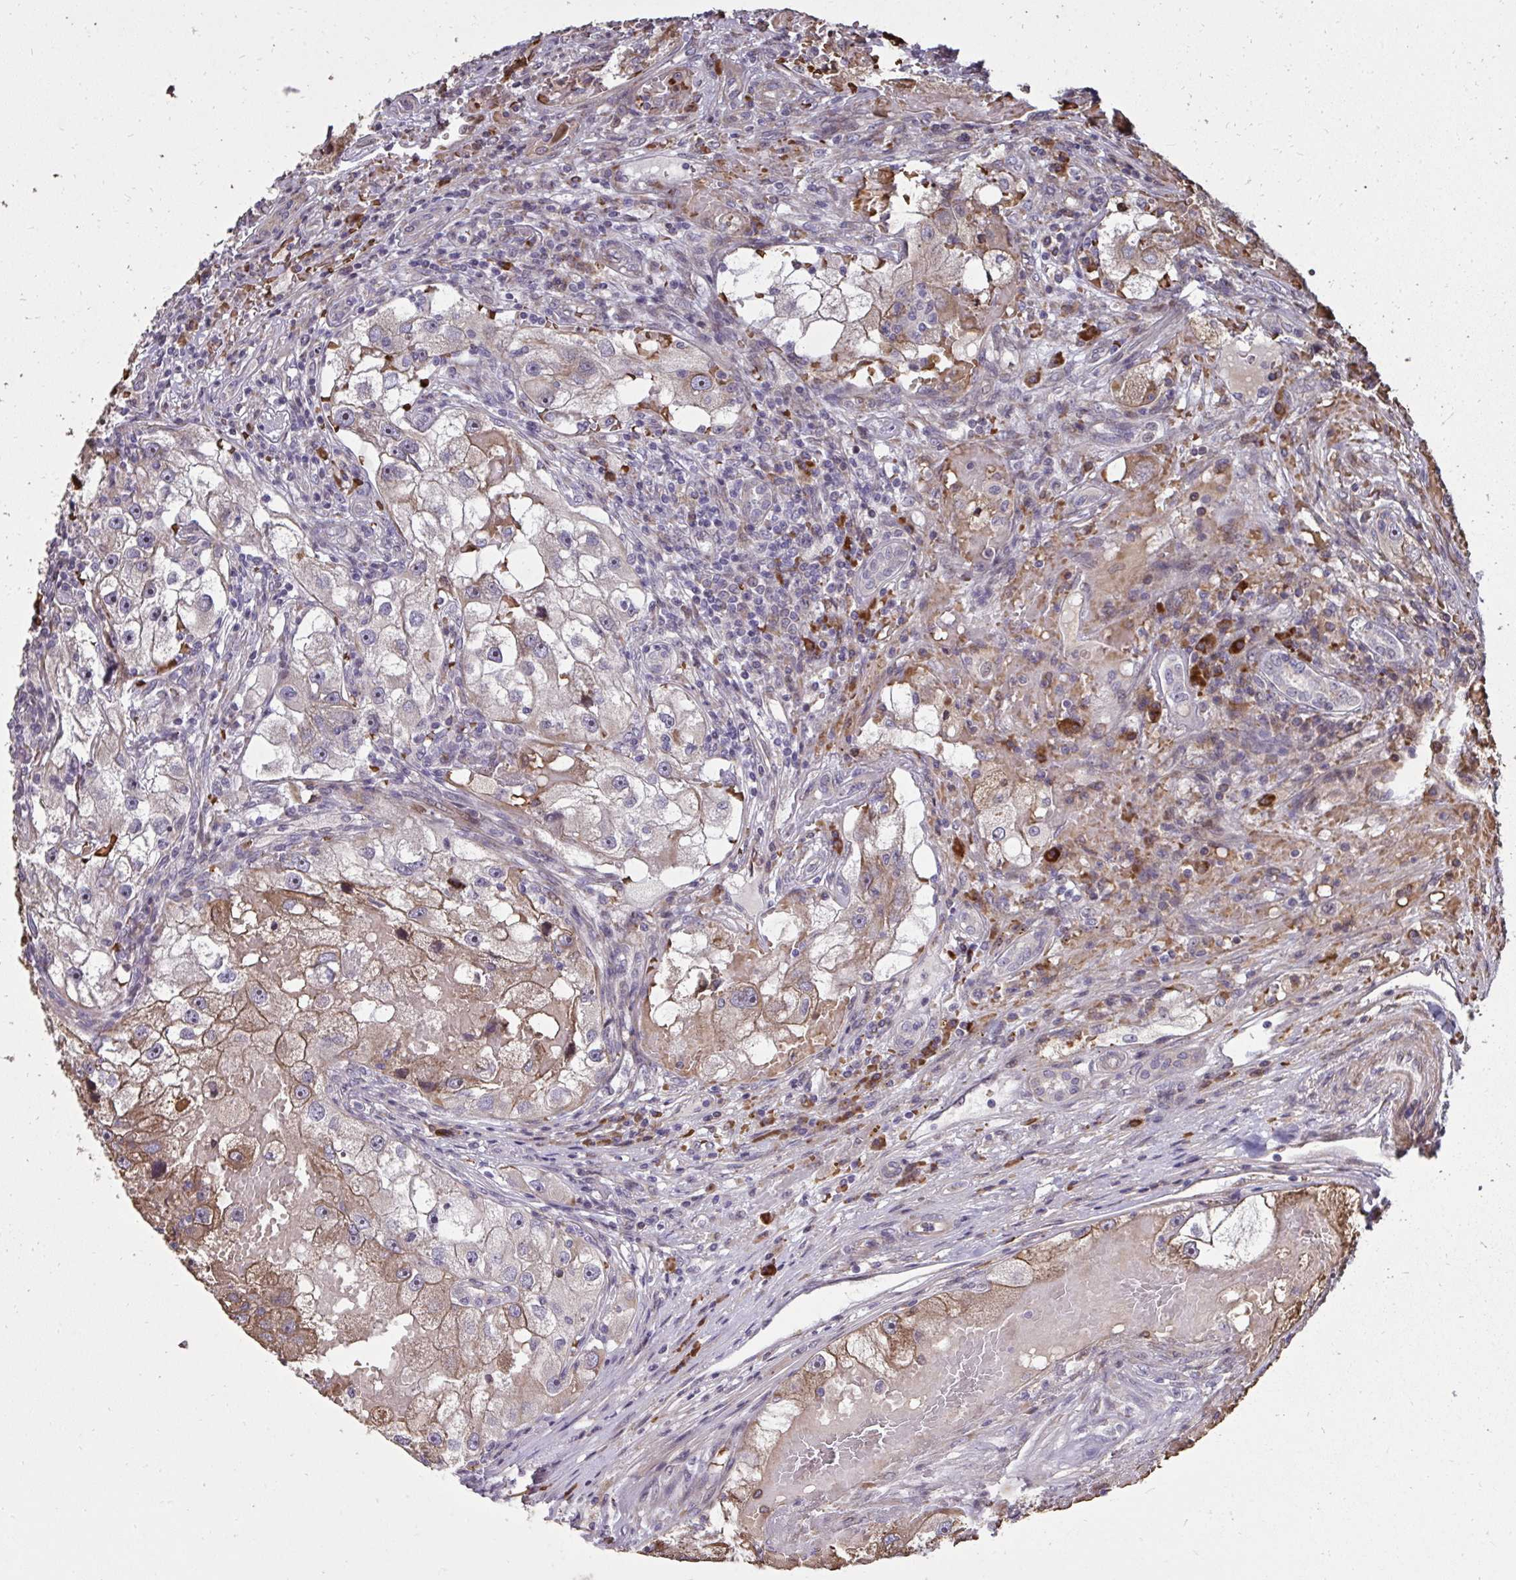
{"staining": {"intensity": "moderate", "quantity": "25%-75%", "location": "cytoplasmic/membranous"}, "tissue": "renal cancer", "cell_type": "Tumor cells", "image_type": "cancer", "snomed": [{"axis": "morphology", "description": "Adenocarcinoma, NOS"}, {"axis": "topography", "description": "Kidney"}], "caption": "Renal cancer was stained to show a protein in brown. There is medium levels of moderate cytoplasmic/membranous positivity in approximately 25%-75% of tumor cells.", "gene": "FIBCD1", "patient": {"sex": "male", "age": 63}}